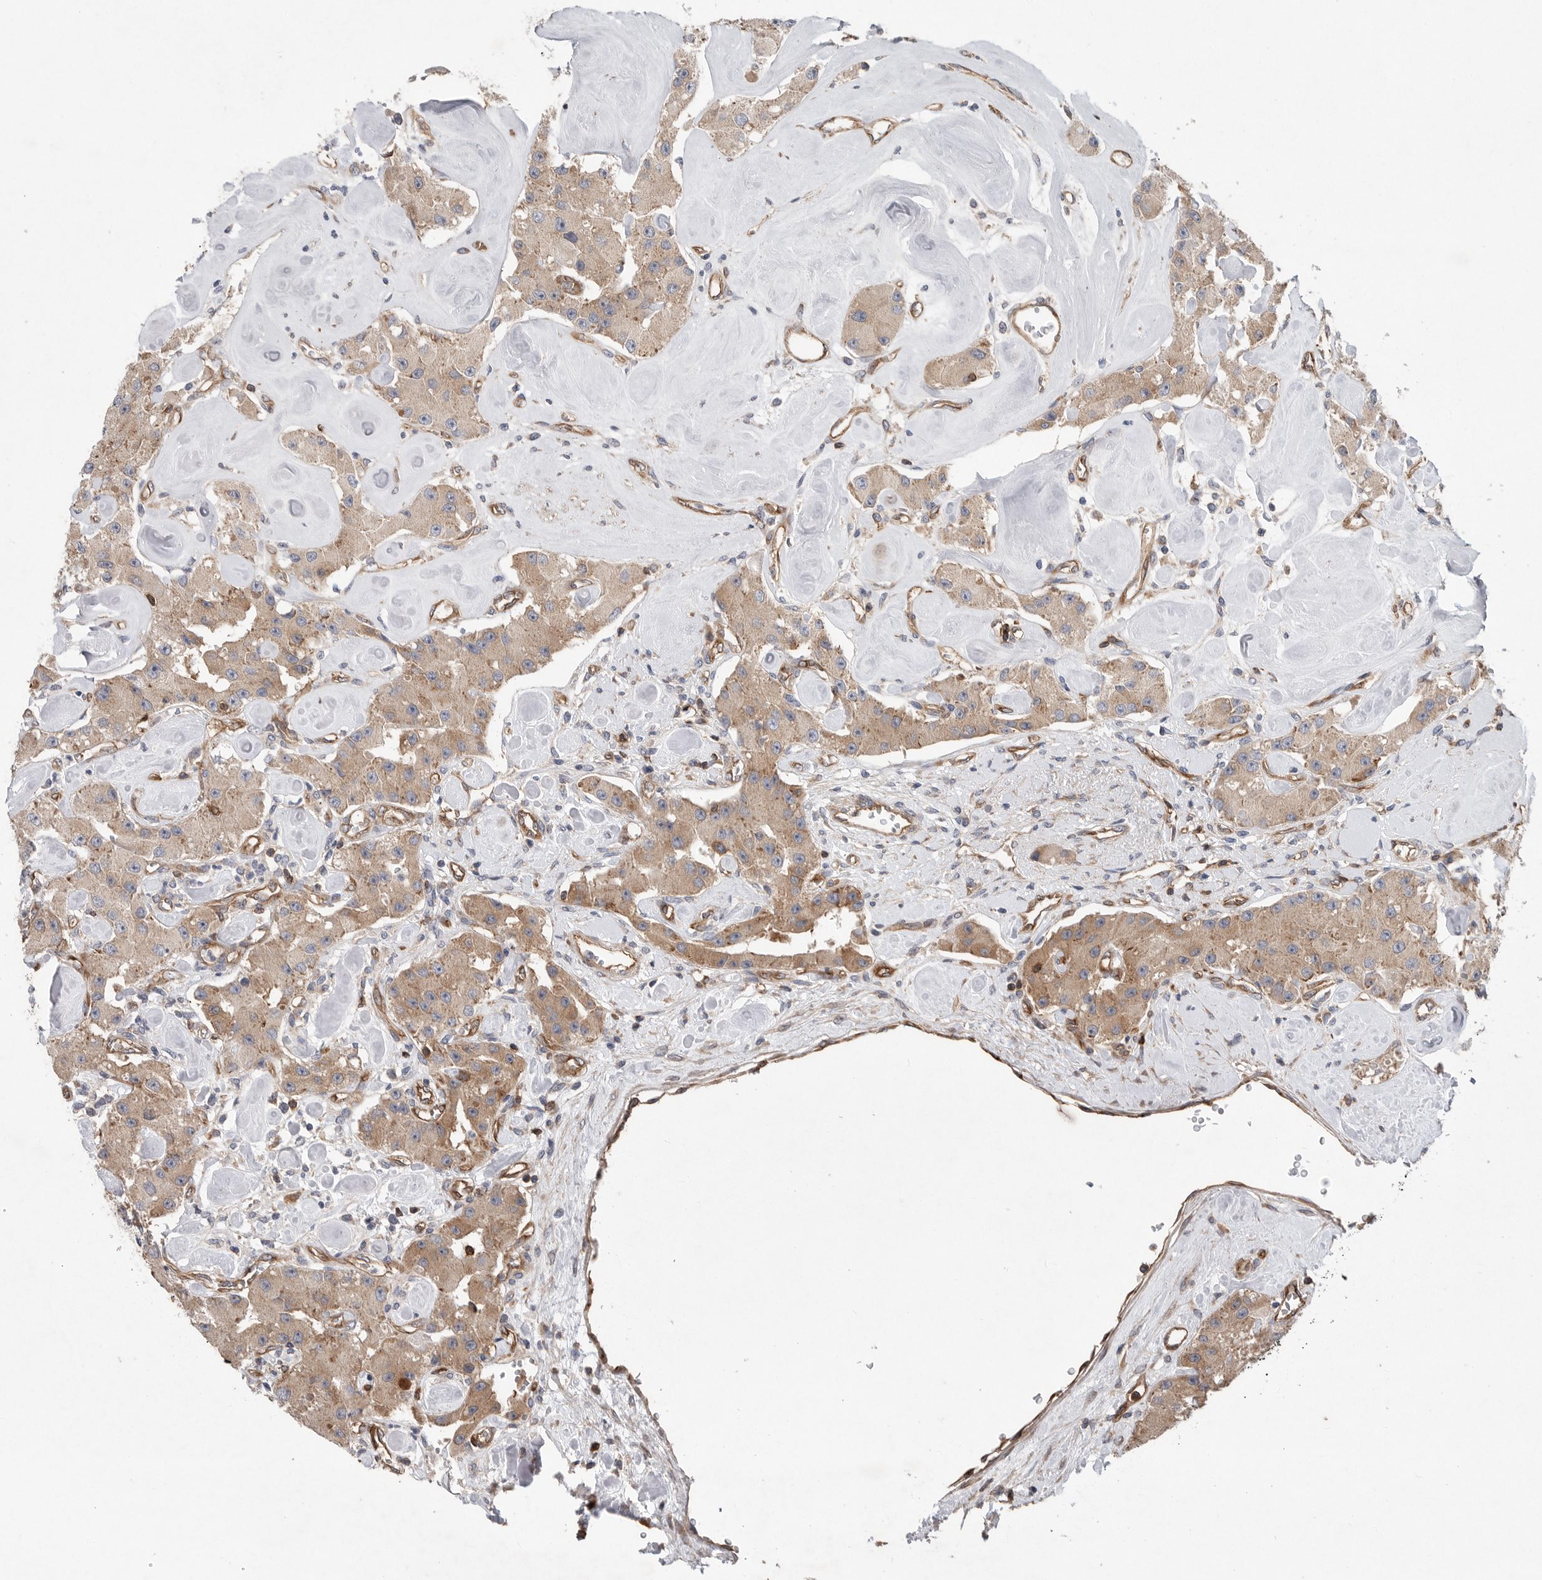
{"staining": {"intensity": "moderate", "quantity": ">75%", "location": "cytoplasmic/membranous"}, "tissue": "carcinoid", "cell_type": "Tumor cells", "image_type": "cancer", "snomed": [{"axis": "morphology", "description": "Carcinoid, malignant, NOS"}, {"axis": "topography", "description": "Pancreas"}], "caption": "A brown stain shows moderate cytoplasmic/membranous staining of a protein in human malignant carcinoid tumor cells. The protein of interest is shown in brown color, while the nuclei are stained blue.", "gene": "PRKCH", "patient": {"sex": "male", "age": 41}}